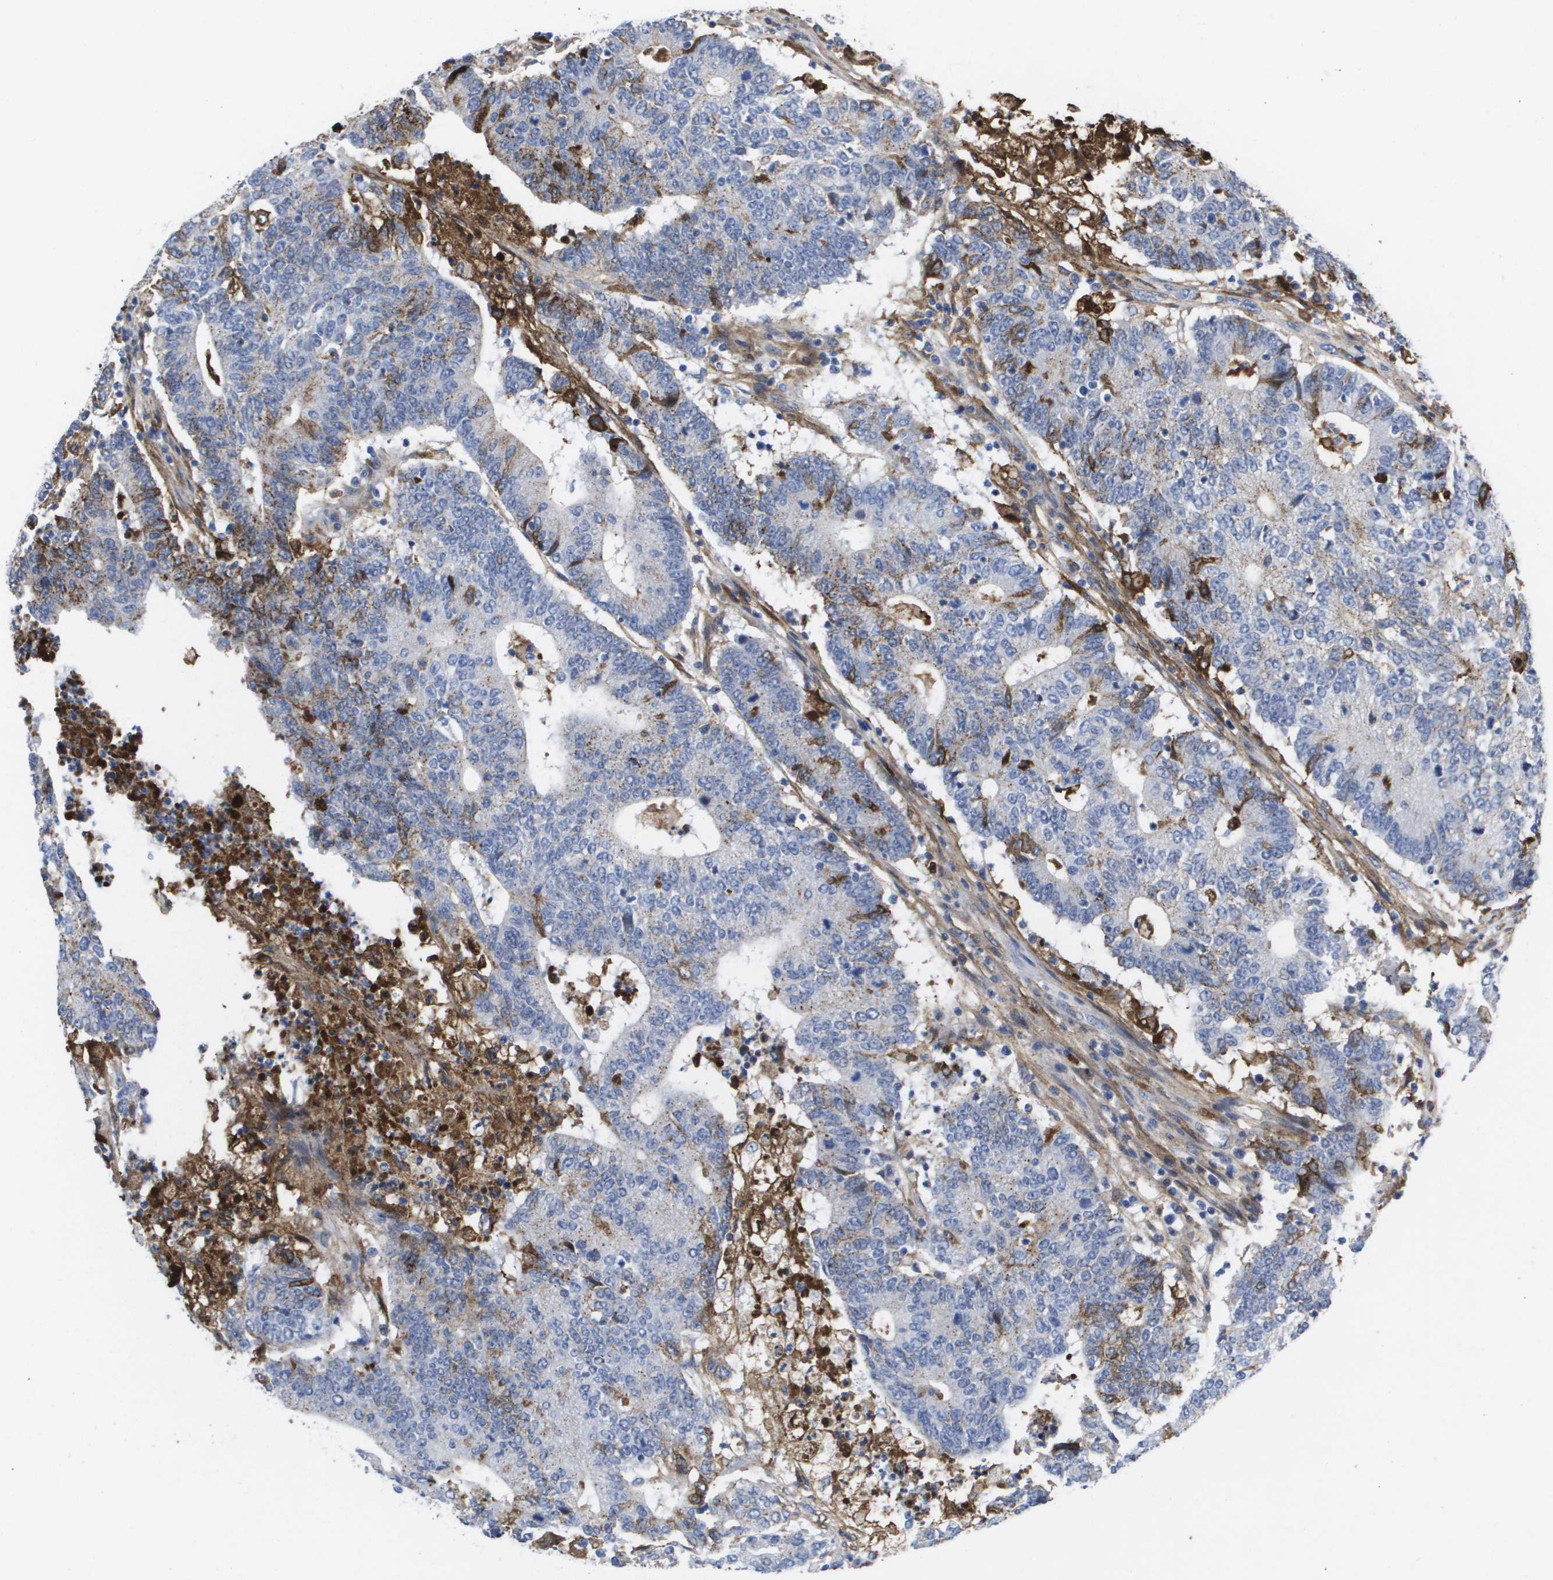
{"staining": {"intensity": "weak", "quantity": "25%-75%", "location": "cytoplasmic/membranous"}, "tissue": "colorectal cancer", "cell_type": "Tumor cells", "image_type": "cancer", "snomed": [{"axis": "morphology", "description": "Normal tissue, NOS"}, {"axis": "morphology", "description": "Adenocarcinoma, NOS"}, {"axis": "topography", "description": "Colon"}], "caption": "Protein staining reveals weak cytoplasmic/membranous expression in approximately 25%-75% of tumor cells in colorectal cancer. (DAB IHC, brown staining for protein, blue staining for nuclei).", "gene": "SERPINC1", "patient": {"sex": "female", "age": 75}}